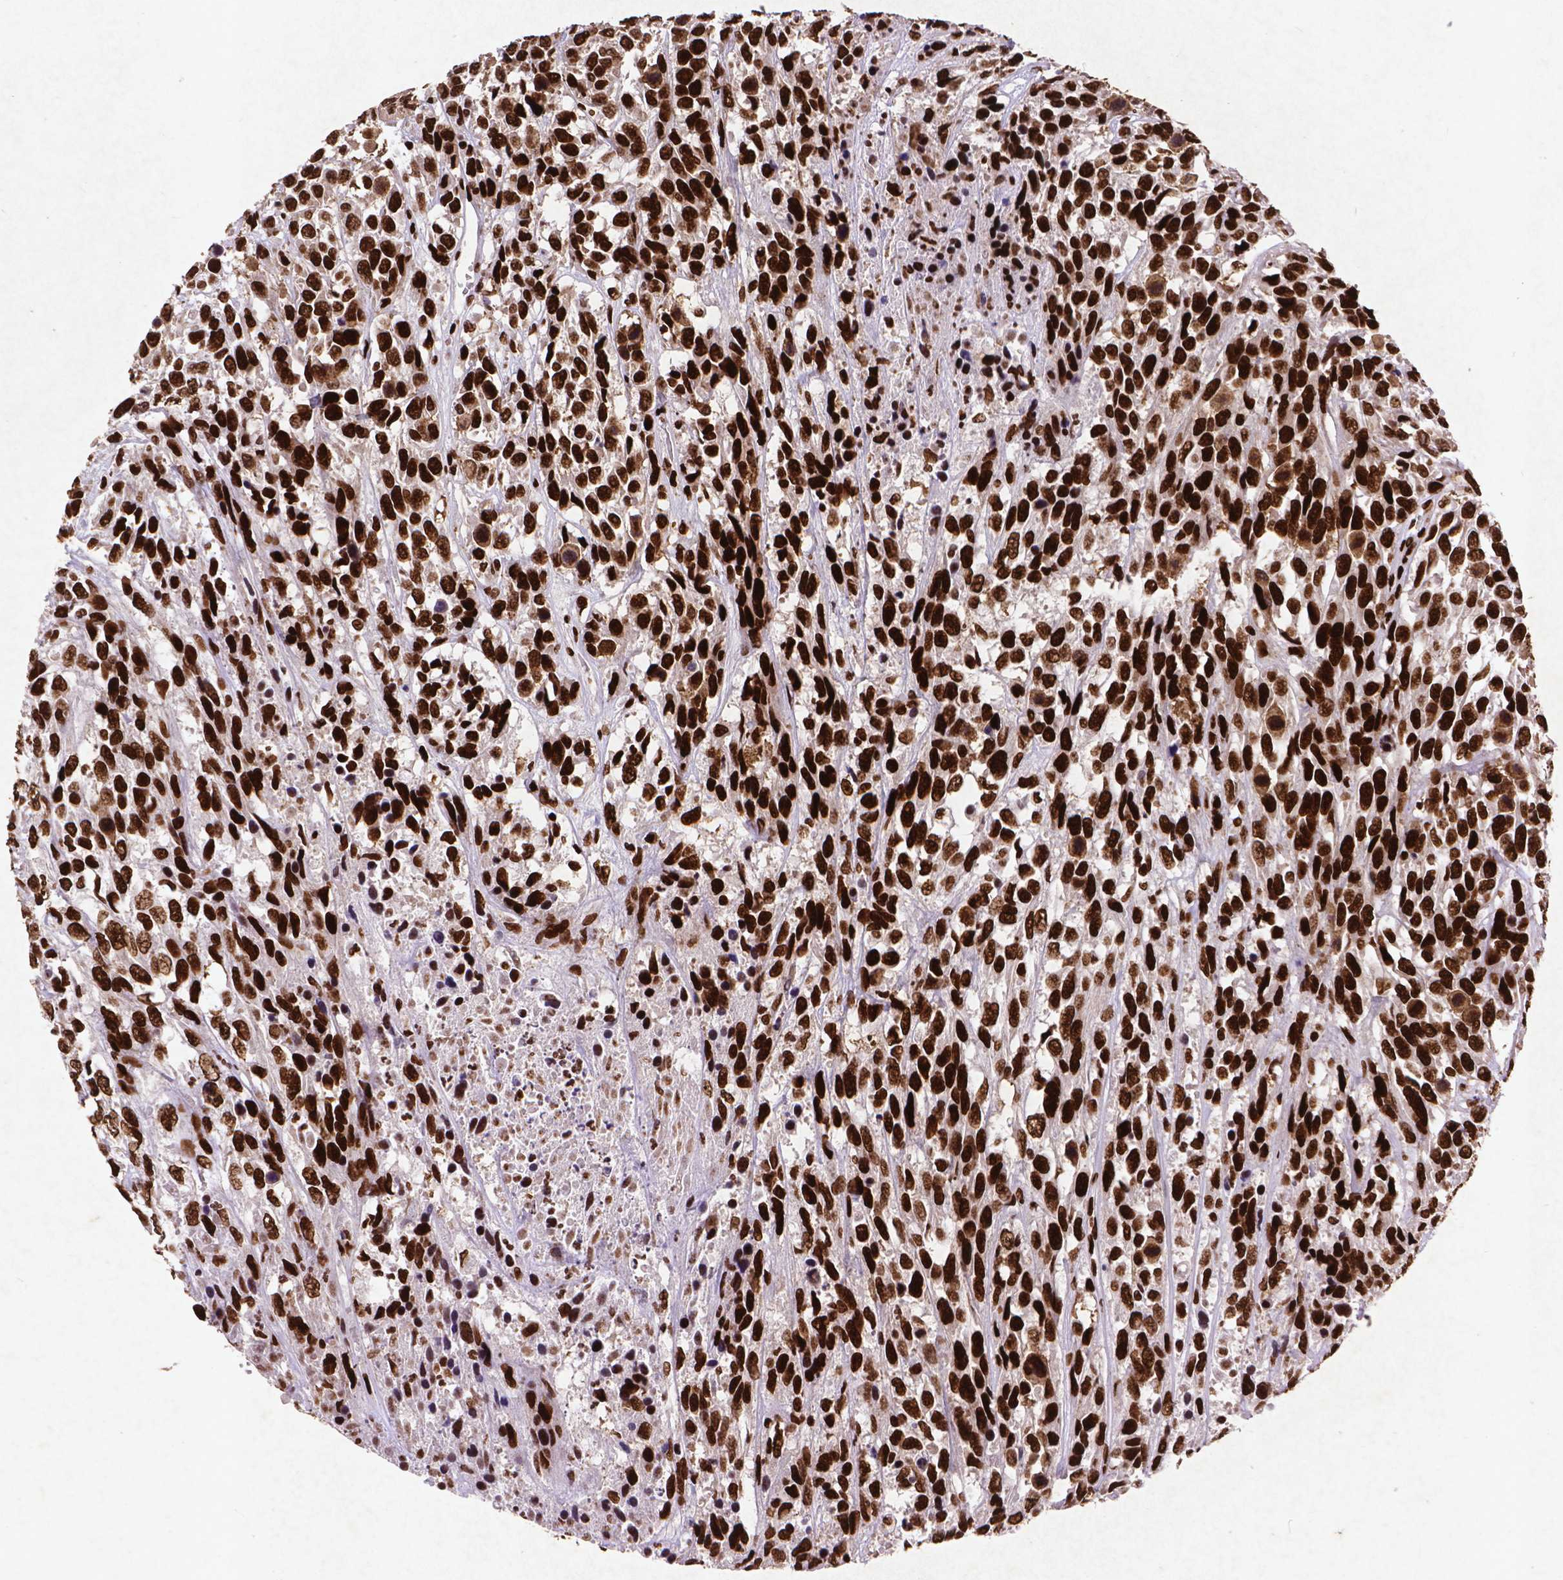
{"staining": {"intensity": "strong", "quantity": ">75%", "location": "nuclear"}, "tissue": "urothelial cancer", "cell_type": "Tumor cells", "image_type": "cancer", "snomed": [{"axis": "morphology", "description": "Urothelial carcinoma, High grade"}, {"axis": "topography", "description": "Urinary bladder"}], "caption": "Protein analysis of urothelial cancer tissue exhibits strong nuclear staining in about >75% of tumor cells.", "gene": "CITED2", "patient": {"sex": "female", "age": 70}}